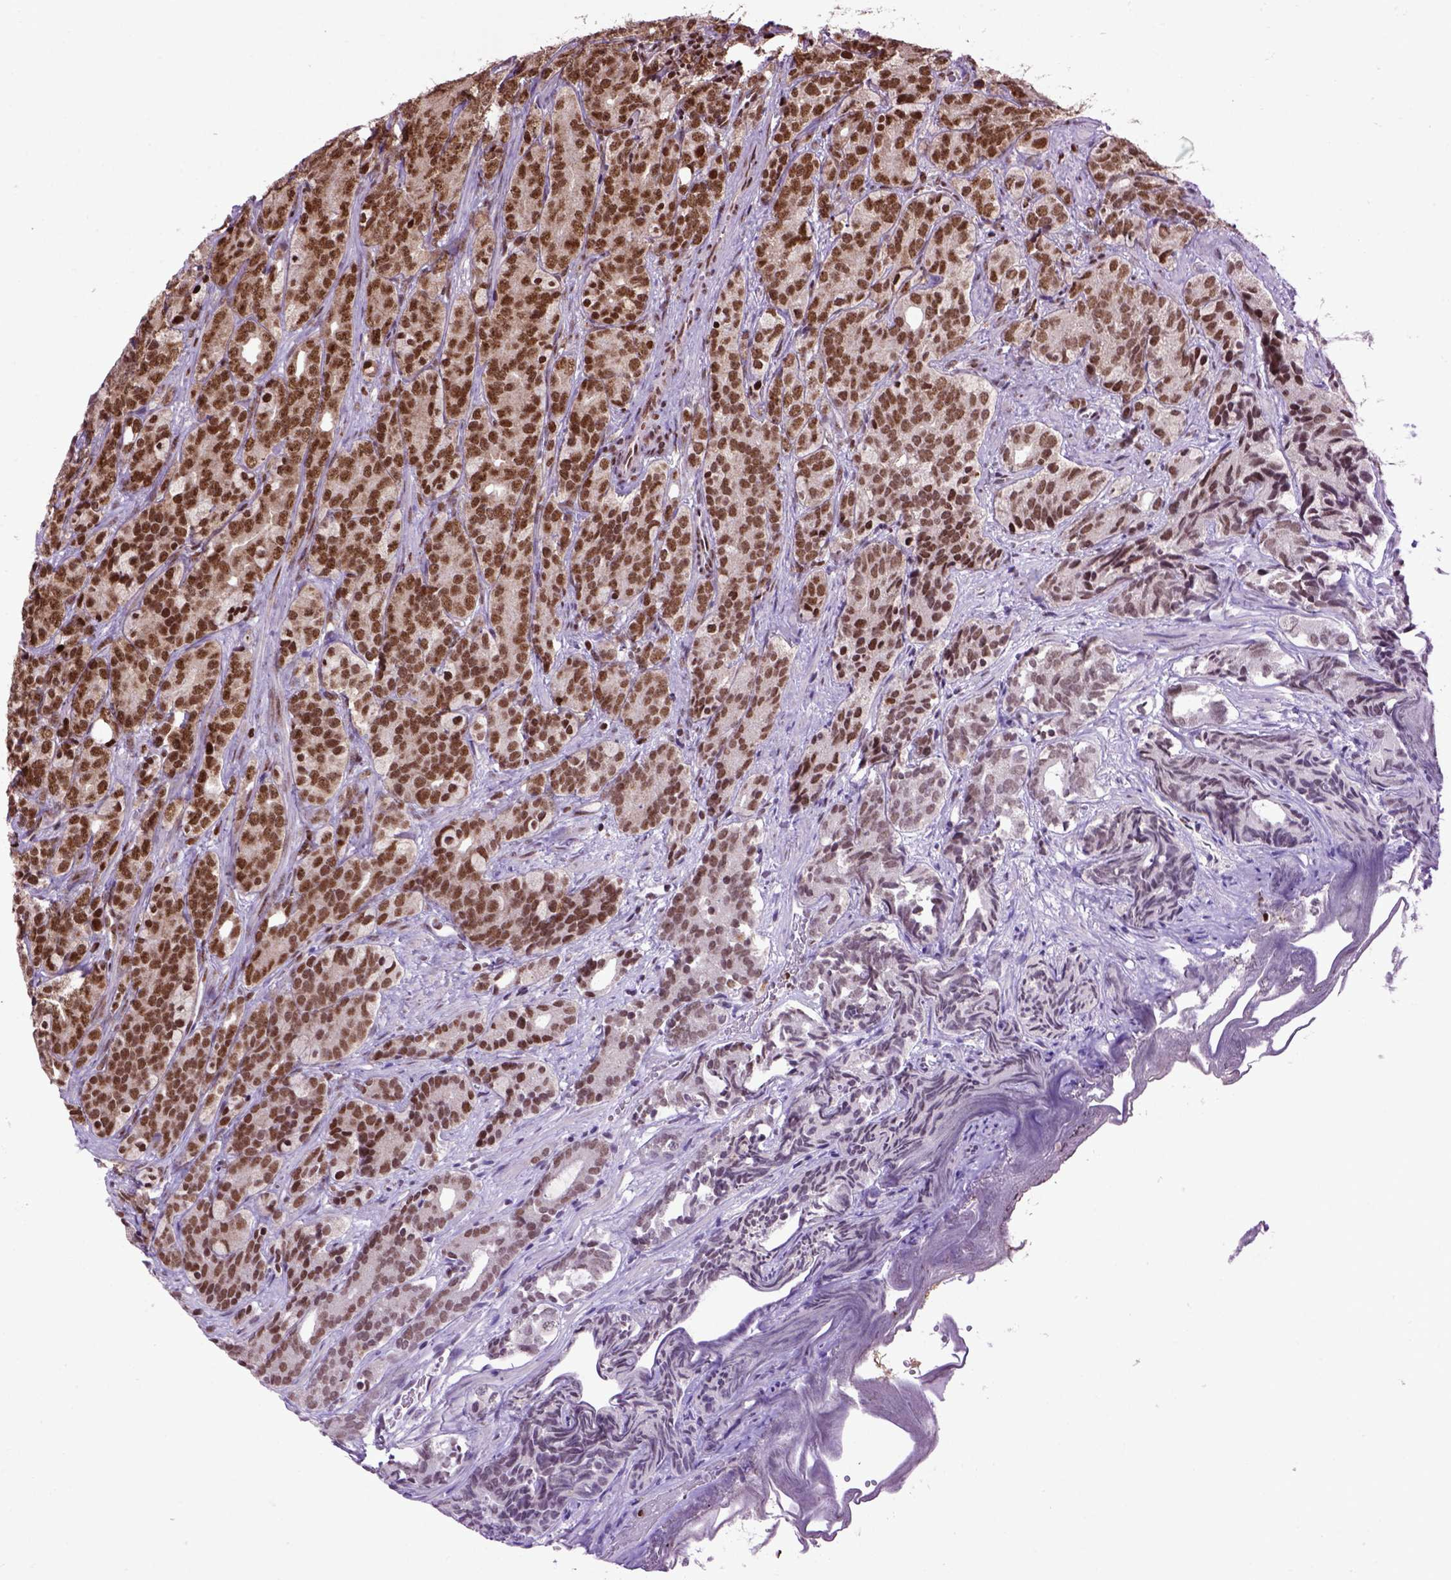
{"staining": {"intensity": "strong", "quantity": "25%-75%", "location": "nuclear"}, "tissue": "prostate cancer", "cell_type": "Tumor cells", "image_type": "cancer", "snomed": [{"axis": "morphology", "description": "Adenocarcinoma, High grade"}, {"axis": "topography", "description": "Prostate"}], "caption": "This histopathology image displays prostate high-grade adenocarcinoma stained with immunohistochemistry (IHC) to label a protein in brown. The nuclear of tumor cells show strong positivity for the protein. Nuclei are counter-stained blue.", "gene": "CELF1", "patient": {"sex": "male", "age": 84}}